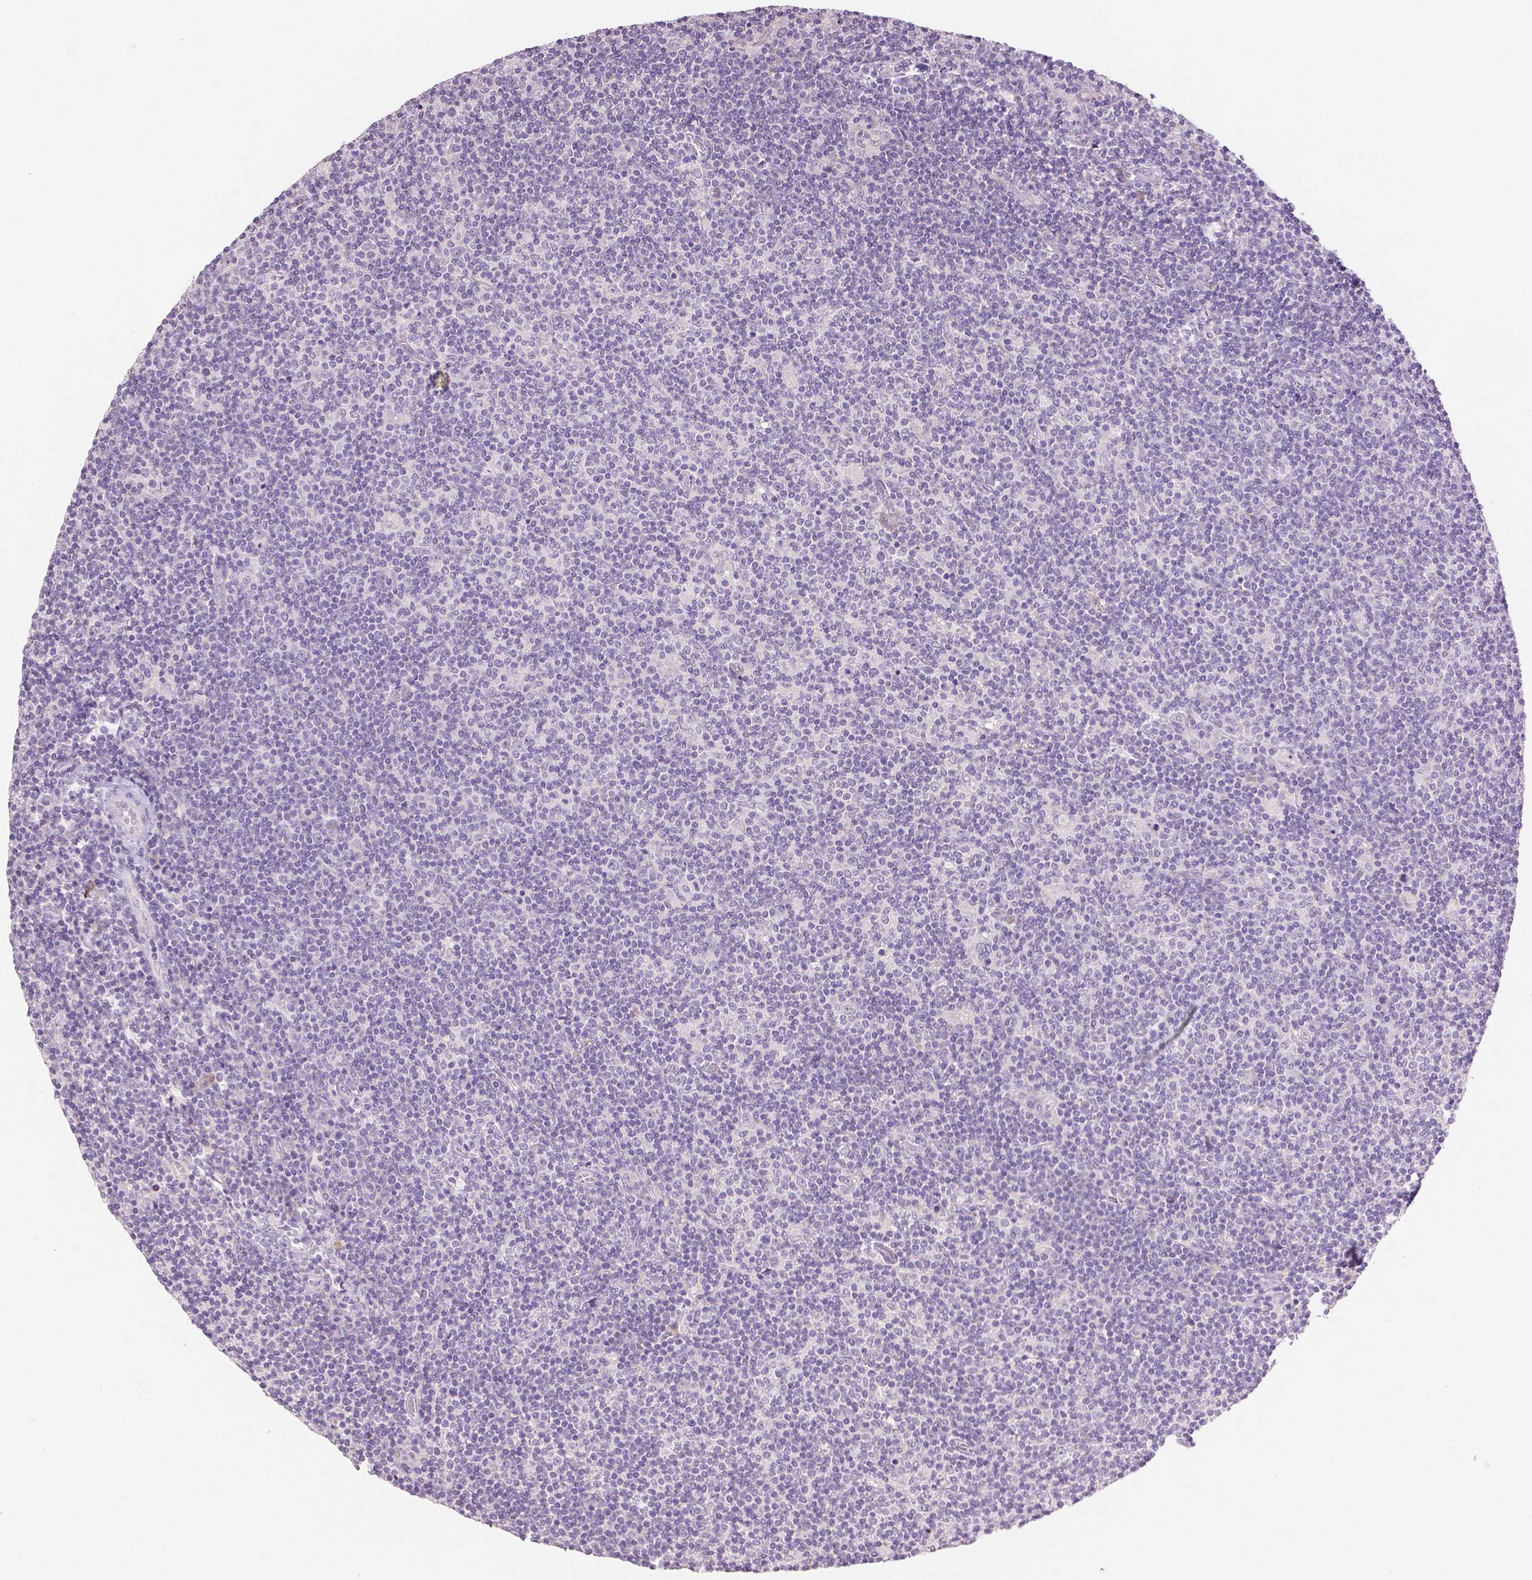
{"staining": {"intensity": "negative", "quantity": "none", "location": "none"}, "tissue": "lymphoma", "cell_type": "Tumor cells", "image_type": "cancer", "snomed": [{"axis": "morphology", "description": "Hodgkin's disease, NOS"}, {"axis": "topography", "description": "Lymph node"}], "caption": "Immunohistochemistry (IHC) of human lymphoma displays no staining in tumor cells.", "gene": "TGM1", "patient": {"sex": "male", "age": 40}}